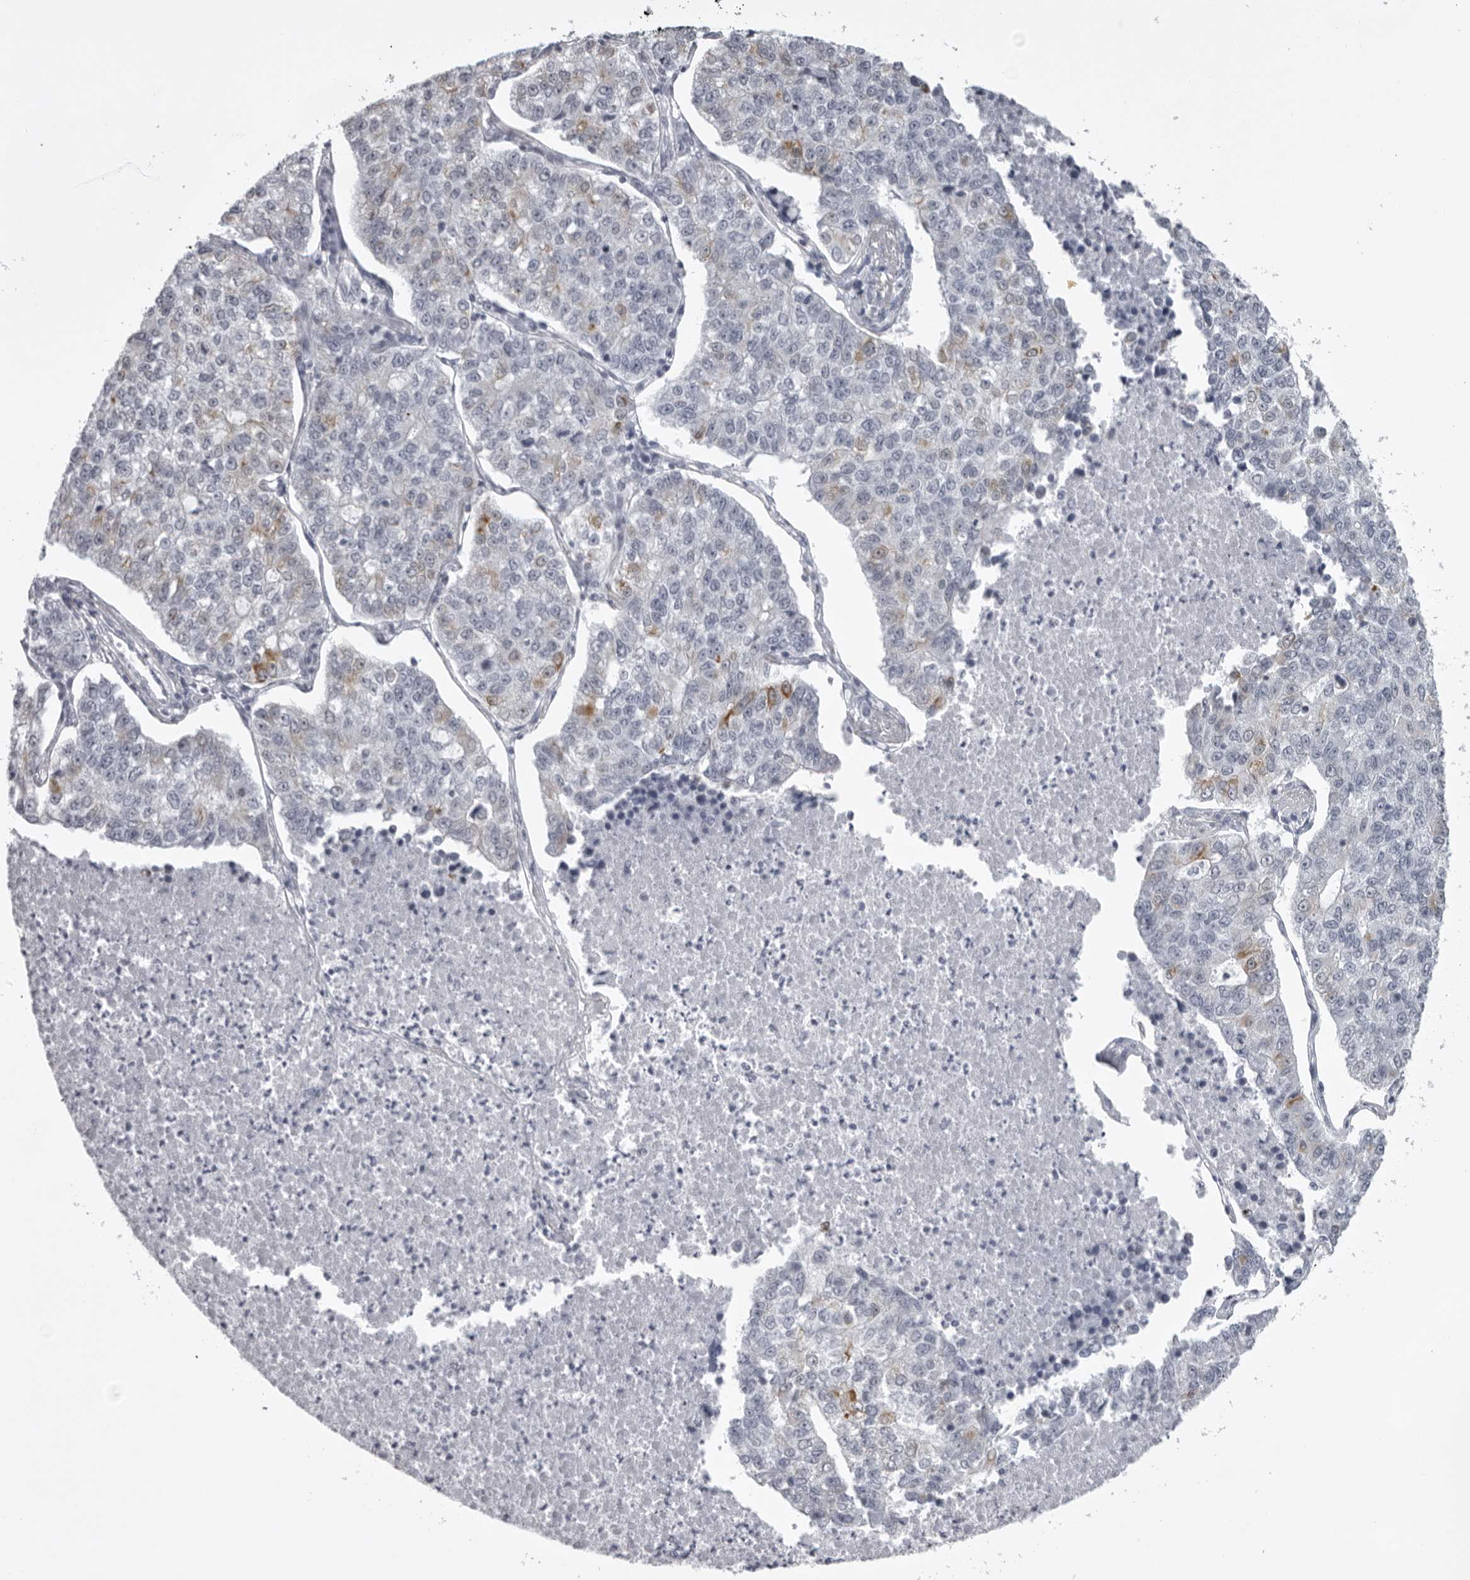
{"staining": {"intensity": "moderate", "quantity": "<25%", "location": "cytoplasmic/membranous"}, "tissue": "lung cancer", "cell_type": "Tumor cells", "image_type": "cancer", "snomed": [{"axis": "morphology", "description": "Adenocarcinoma, NOS"}, {"axis": "topography", "description": "Lung"}], "caption": "Lung cancer (adenocarcinoma) stained with immunohistochemistry (IHC) exhibits moderate cytoplasmic/membranous positivity in about <25% of tumor cells.", "gene": "UROD", "patient": {"sex": "male", "age": 49}}